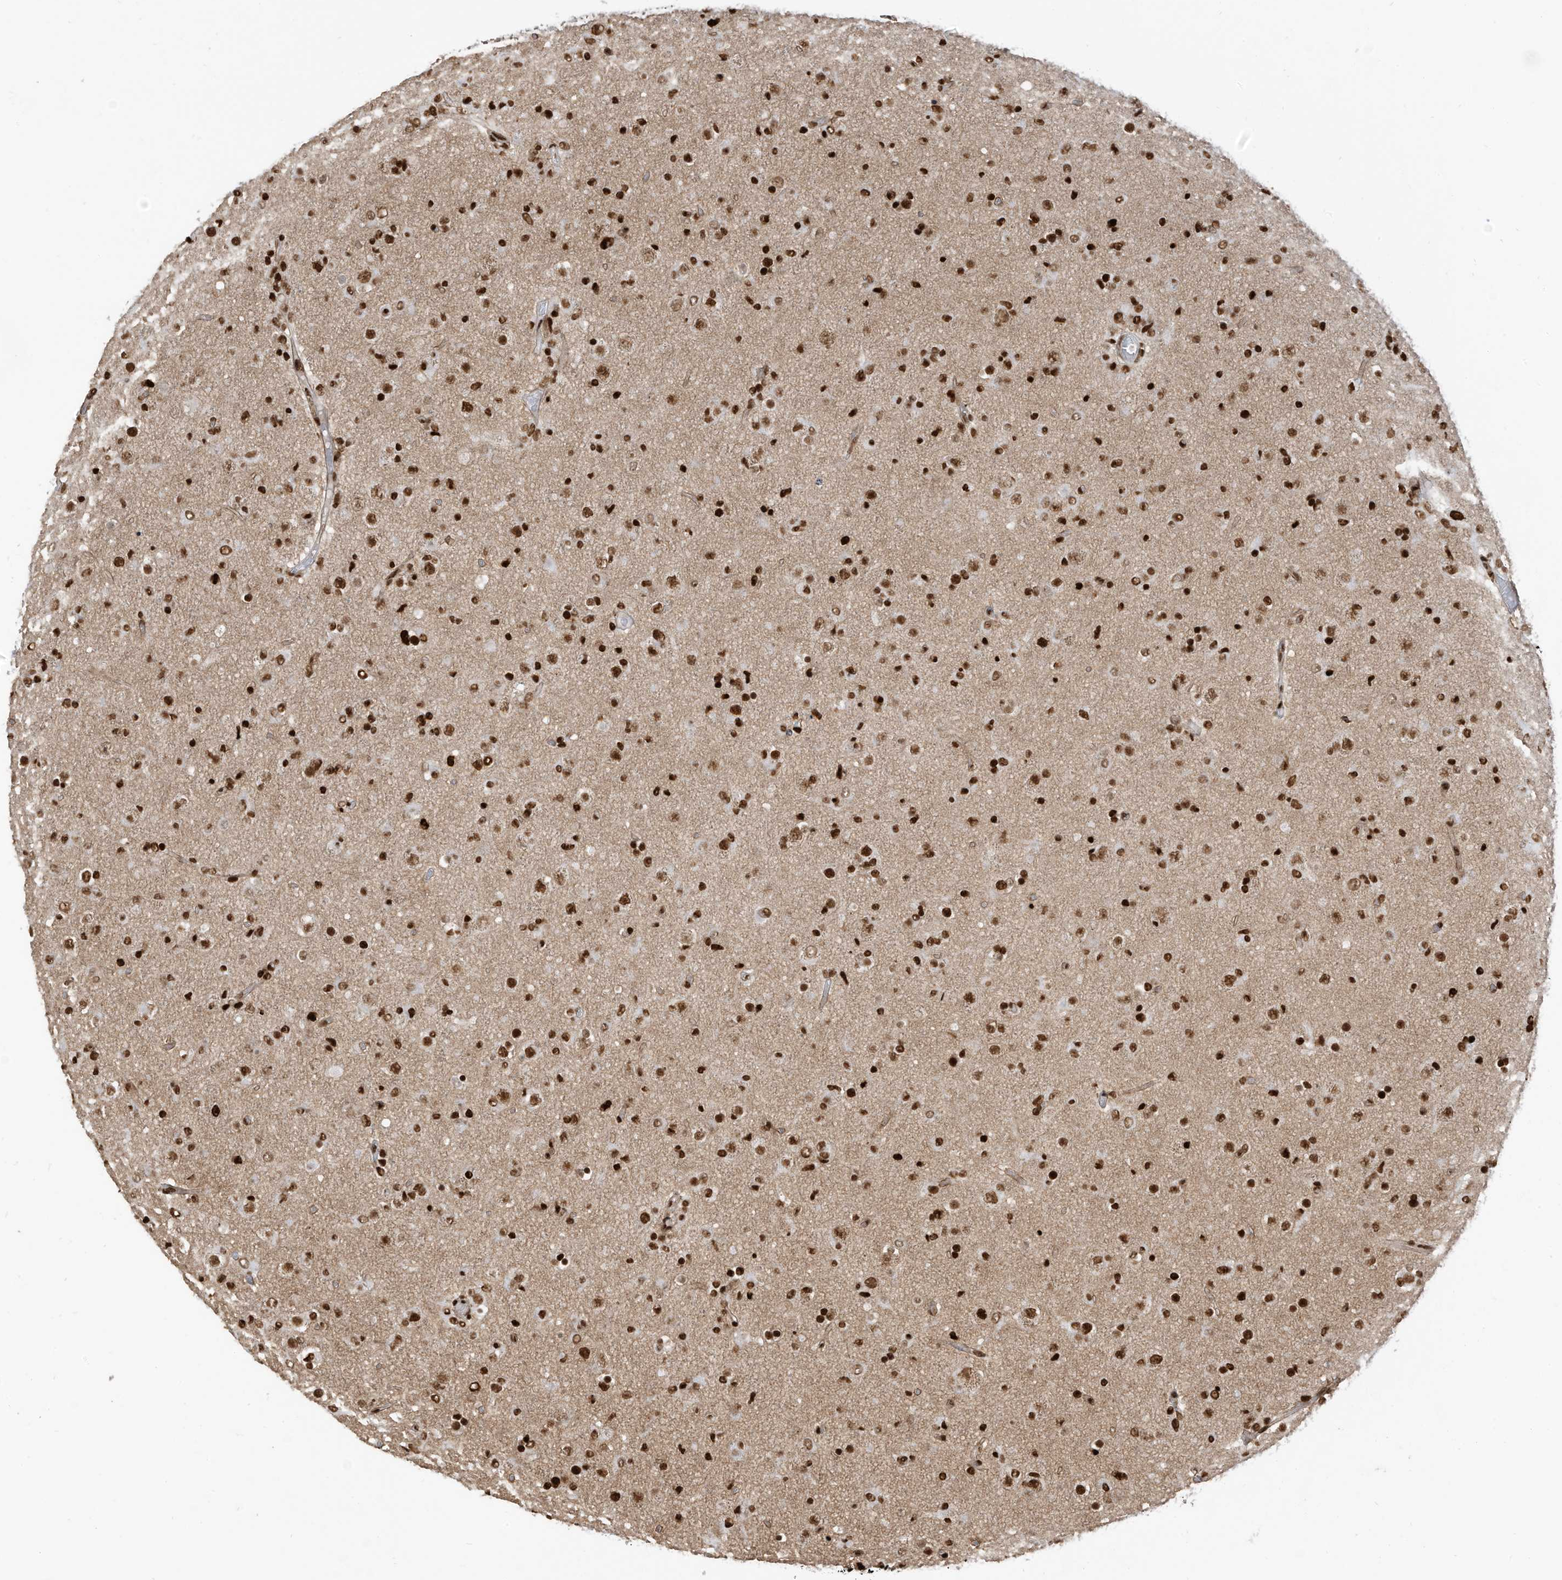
{"staining": {"intensity": "strong", "quantity": ">75%", "location": "nuclear"}, "tissue": "glioma", "cell_type": "Tumor cells", "image_type": "cancer", "snomed": [{"axis": "morphology", "description": "Glioma, malignant, Low grade"}, {"axis": "topography", "description": "Brain"}], "caption": "Glioma was stained to show a protein in brown. There is high levels of strong nuclear expression in about >75% of tumor cells.", "gene": "SAMD15", "patient": {"sex": "male", "age": 65}}